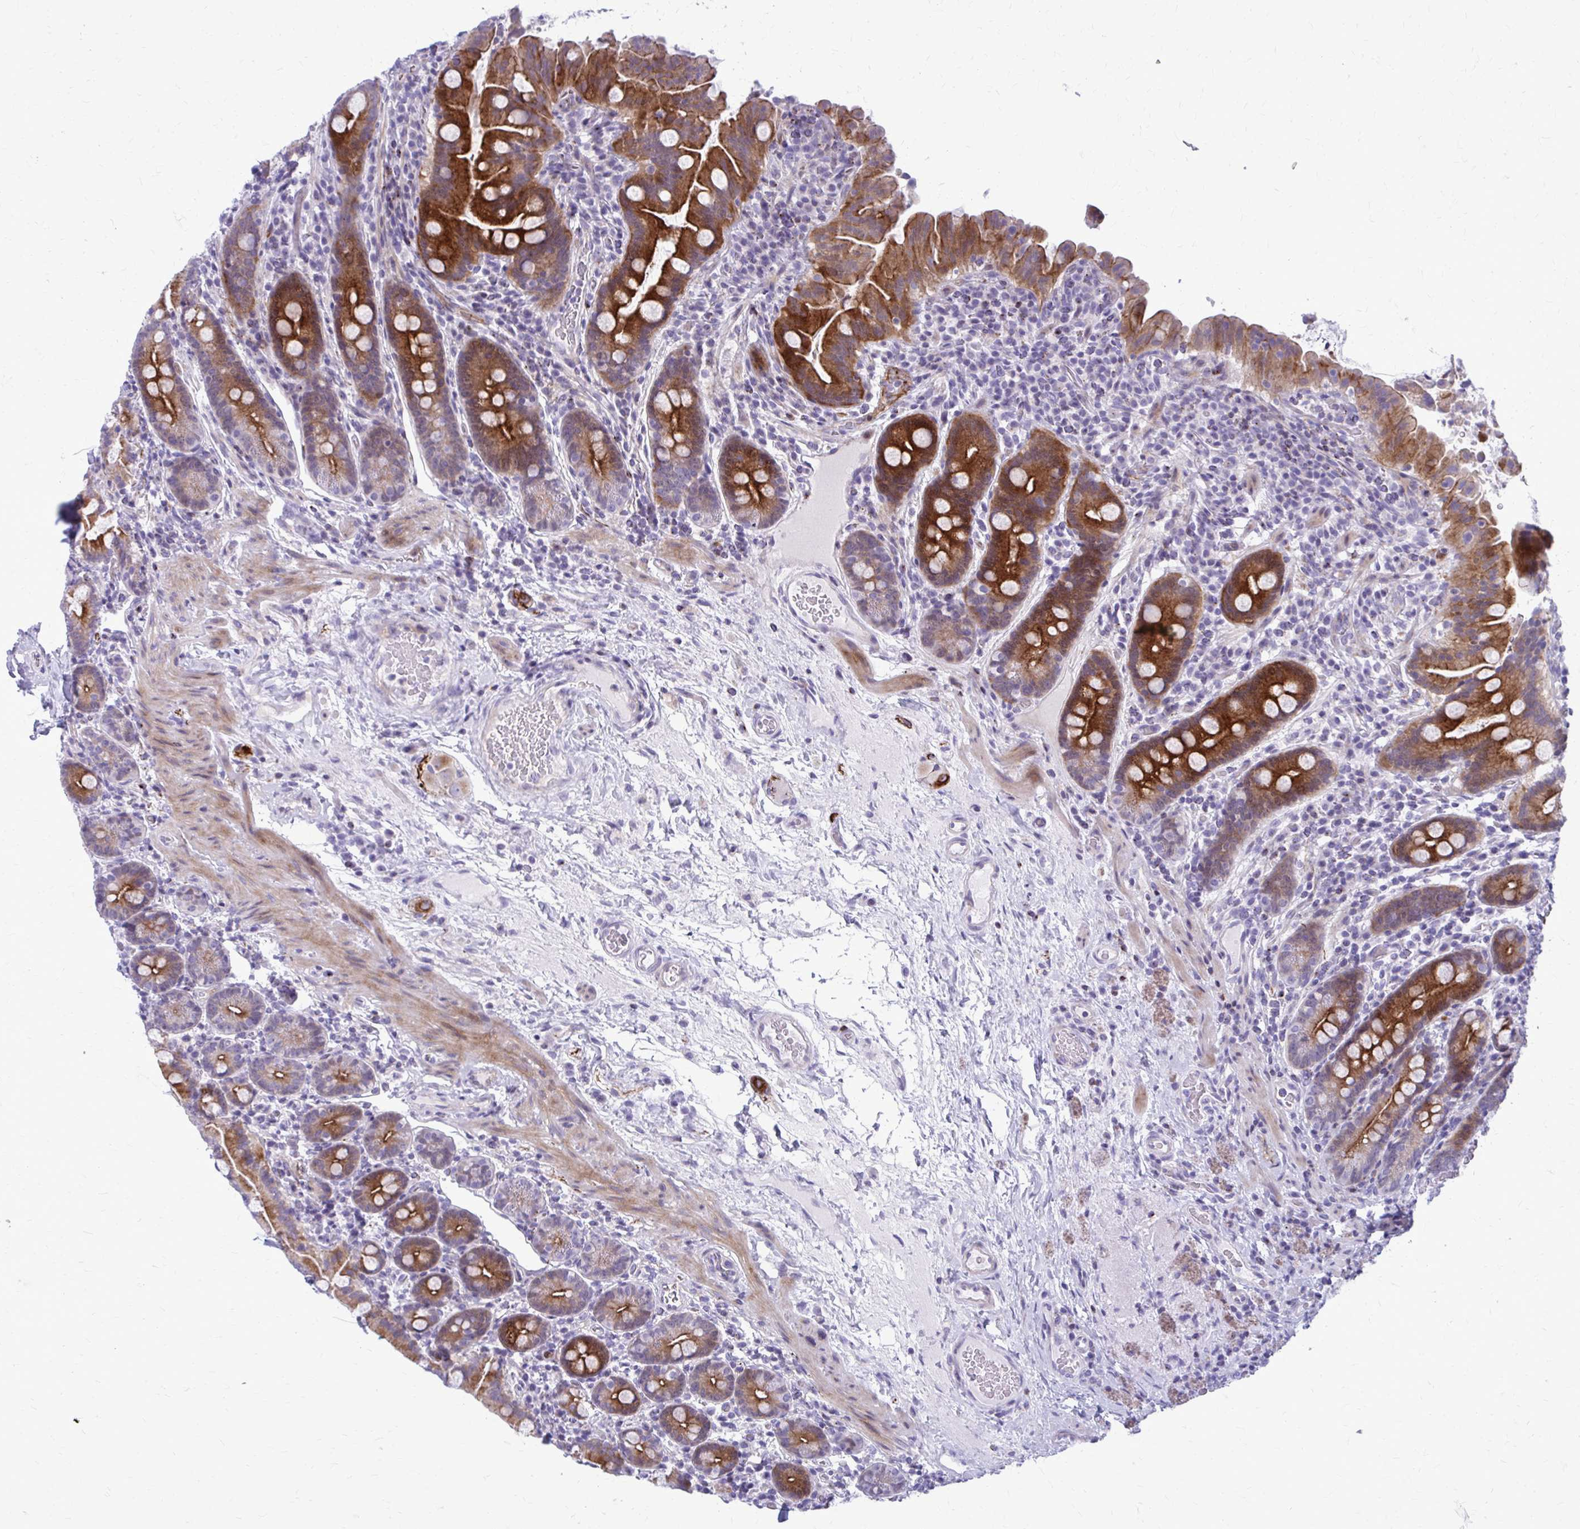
{"staining": {"intensity": "strong", "quantity": "25%-75%", "location": "cytoplasmic/membranous"}, "tissue": "small intestine", "cell_type": "Glandular cells", "image_type": "normal", "snomed": [{"axis": "morphology", "description": "Normal tissue, NOS"}, {"axis": "topography", "description": "Small intestine"}], "caption": "Protein staining shows strong cytoplasmic/membranous positivity in approximately 25%-75% of glandular cells in benign small intestine.", "gene": "PEDS1", "patient": {"sex": "male", "age": 26}}